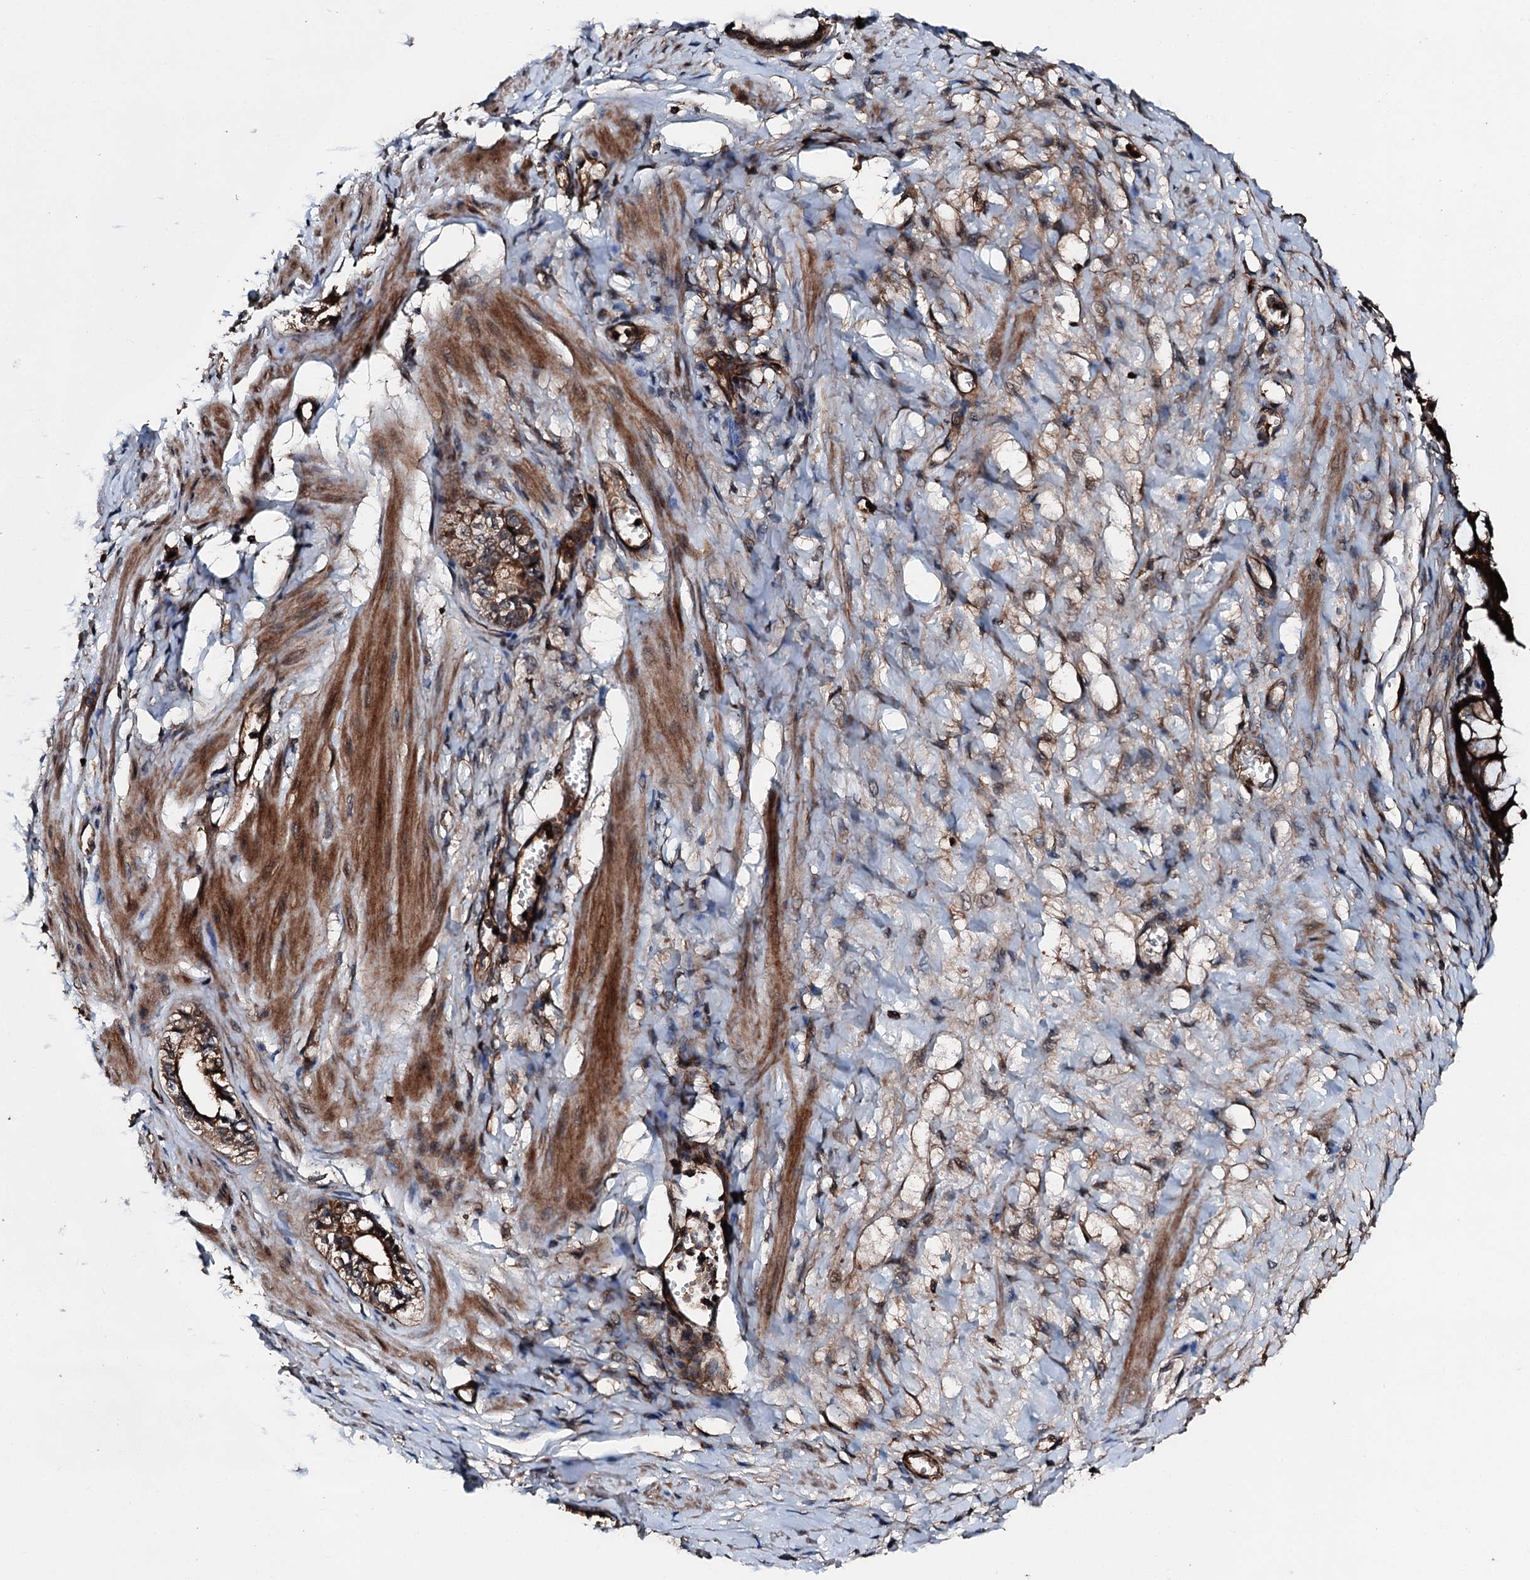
{"staining": {"intensity": "strong", "quantity": ">75%", "location": "cytoplasmic/membranous"}, "tissue": "ovarian cancer", "cell_type": "Tumor cells", "image_type": "cancer", "snomed": [{"axis": "morphology", "description": "Cystadenocarcinoma, mucinous, NOS"}, {"axis": "topography", "description": "Ovary"}], "caption": "Protein expression analysis of ovarian mucinous cystadenocarcinoma reveals strong cytoplasmic/membranous staining in about >75% of tumor cells.", "gene": "FGD4", "patient": {"sex": "female", "age": 73}}